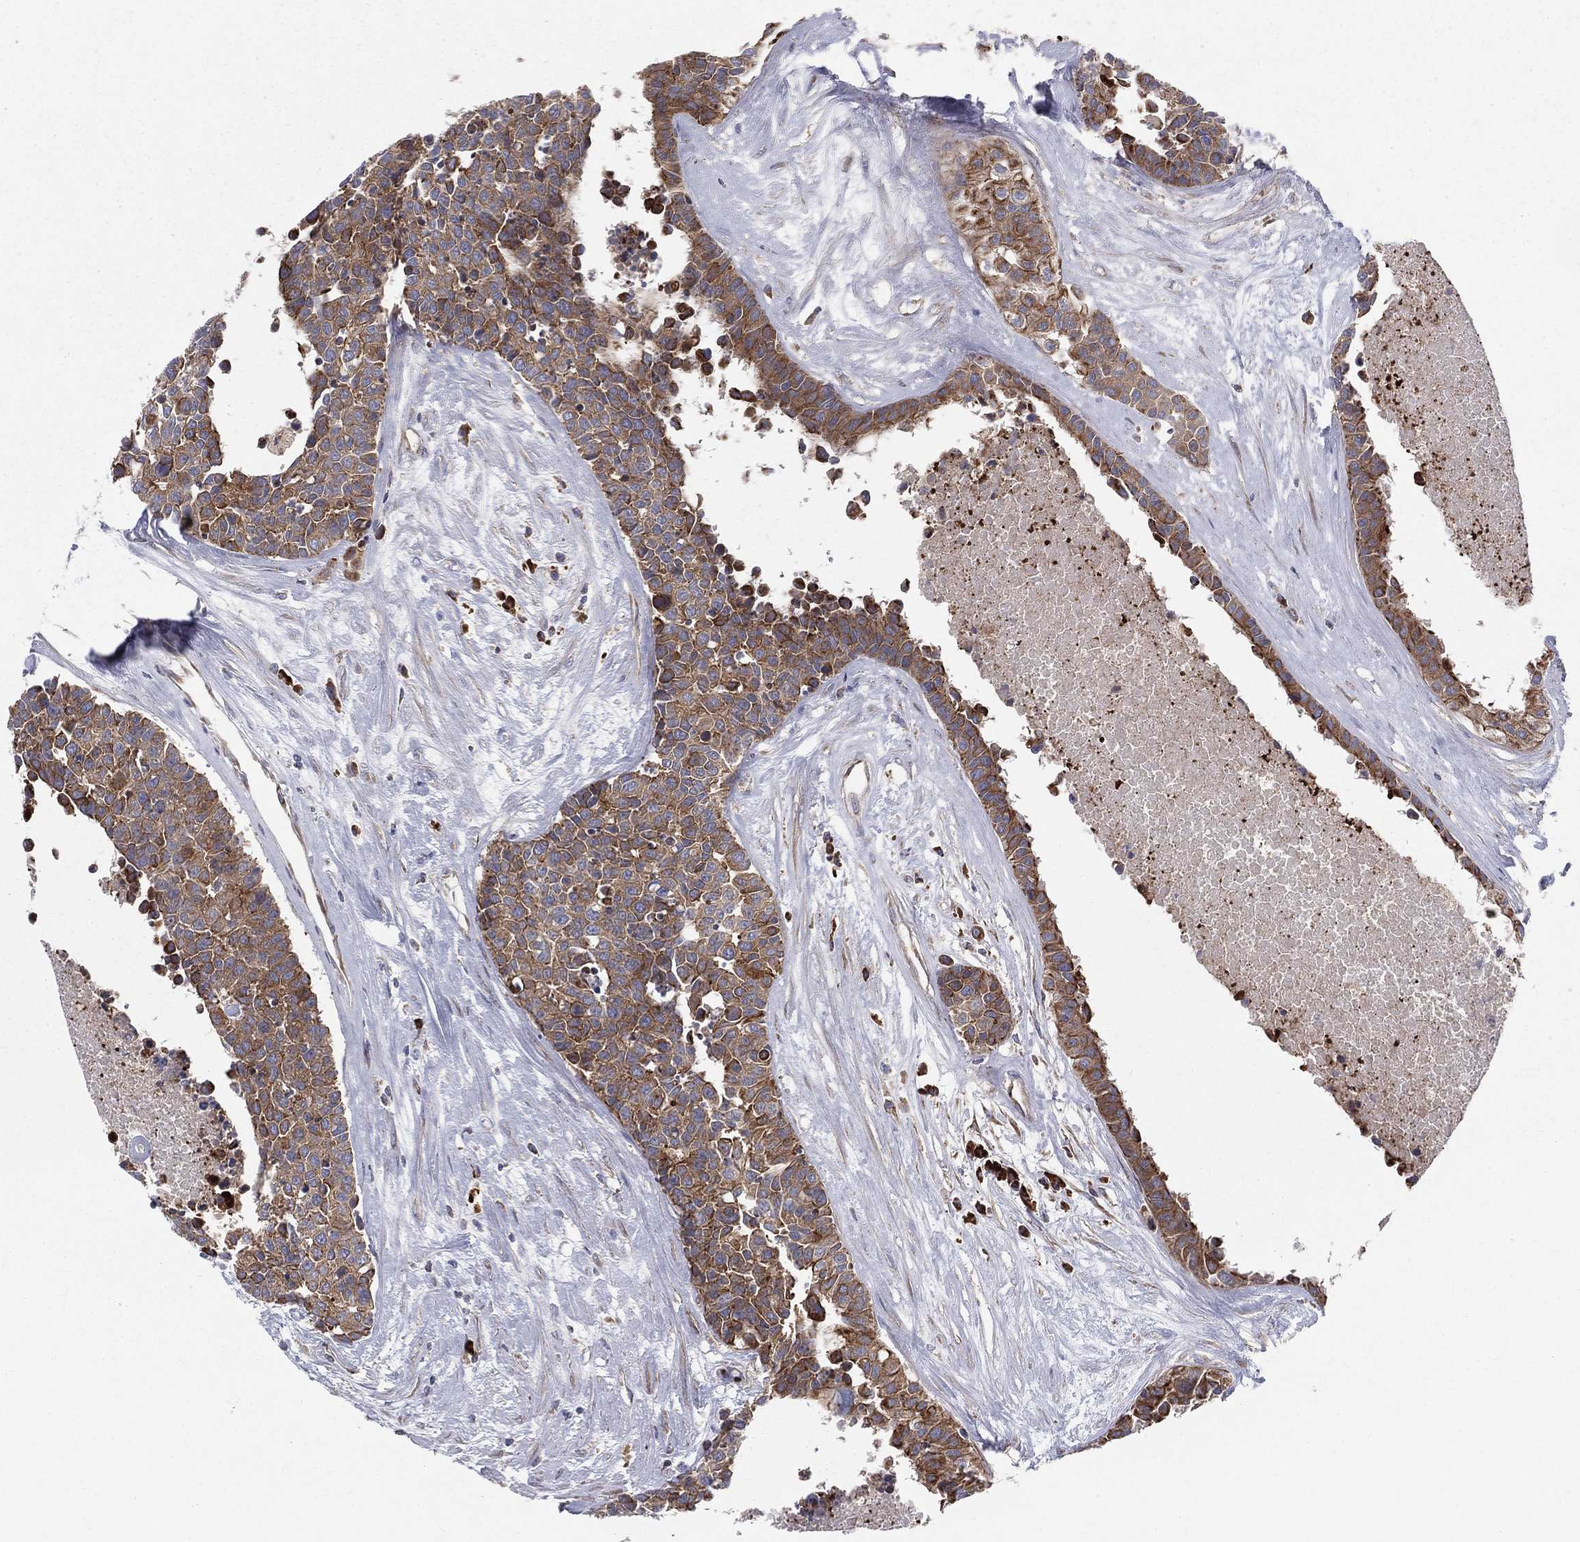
{"staining": {"intensity": "moderate", "quantity": ">75%", "location": "cytoplasmic/membranous"}, "tissue": "carcinoid", "cell_type": "Tumor cells", "image_type": "cancer", "snomed": [{"axis": "morphology", "description": "Carcinoid, malignant, NOS"}, {"axis": "topography", "description": "Colon"}], "caption": "High-magnification brightfield microscopy of carcinoid stained with DAB (3,3'-diaminobenzidine) (brown) and counterstained with hematoxylin (blue). tumor cells exhibit moderate cytoplasmic/membranous expression is present in approximately>75% of cells.", "gene": "MIX23", "patient": {"sex": "male", "age": 81}}